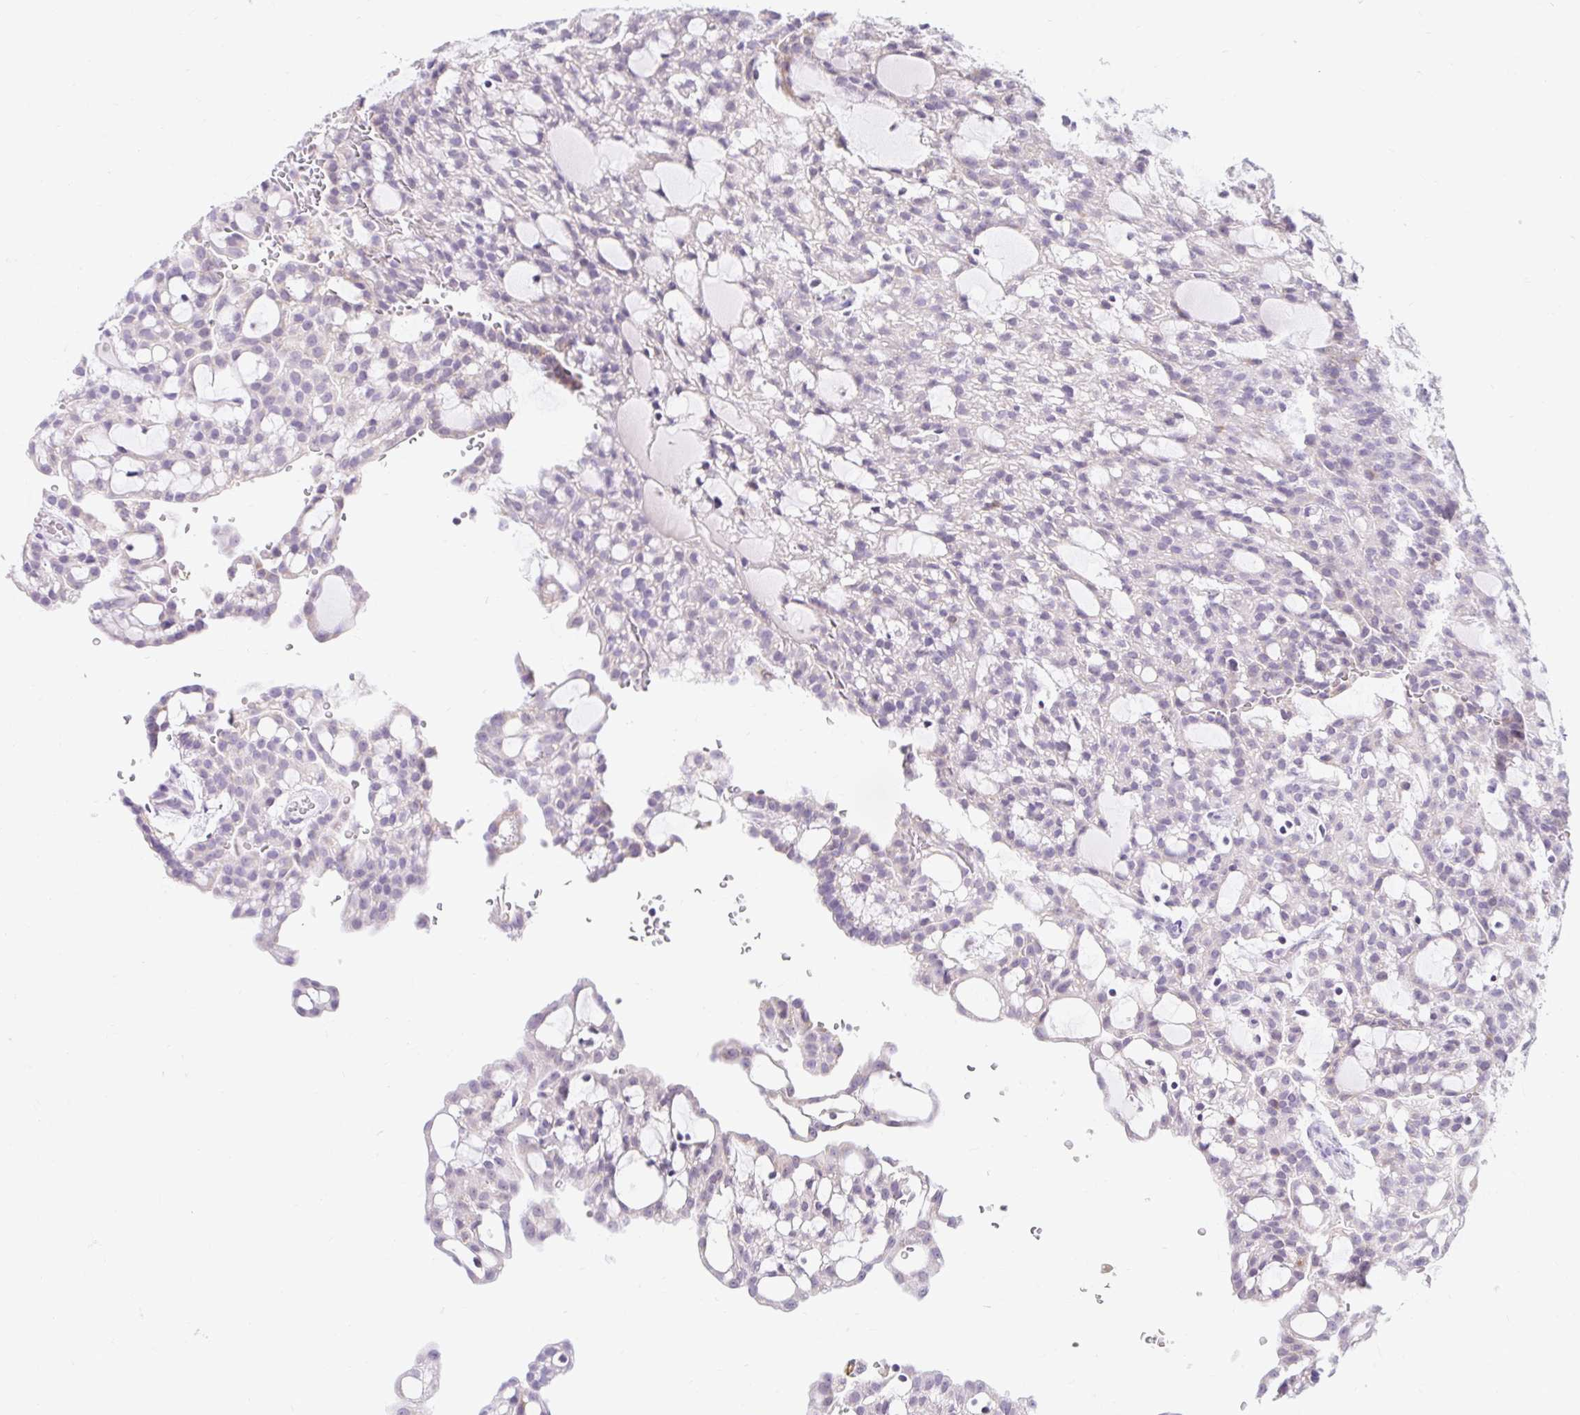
{"staining": {"intensity": "negative", "quantity": "none", "location": "none"}, "tissue": "renal cancer", "cell_type": "Tumor cells", "image_type": "cancer", "snomed": [{"axis": "morphology", "description": "Adenocarcinoma, NOS"}, {"axis": "topography", "description": "Kidney"}], "caption": "Renal cancer was stained to show a protein in brown. There is no significant staining in tumor cells. (DAB (3,3'-diaminobenzidine) immunohistochemistry visualized using brightfield microscopy, high magnification).", "gene": "ITPK1", "patient": {"sex": "male", "age": 63}}